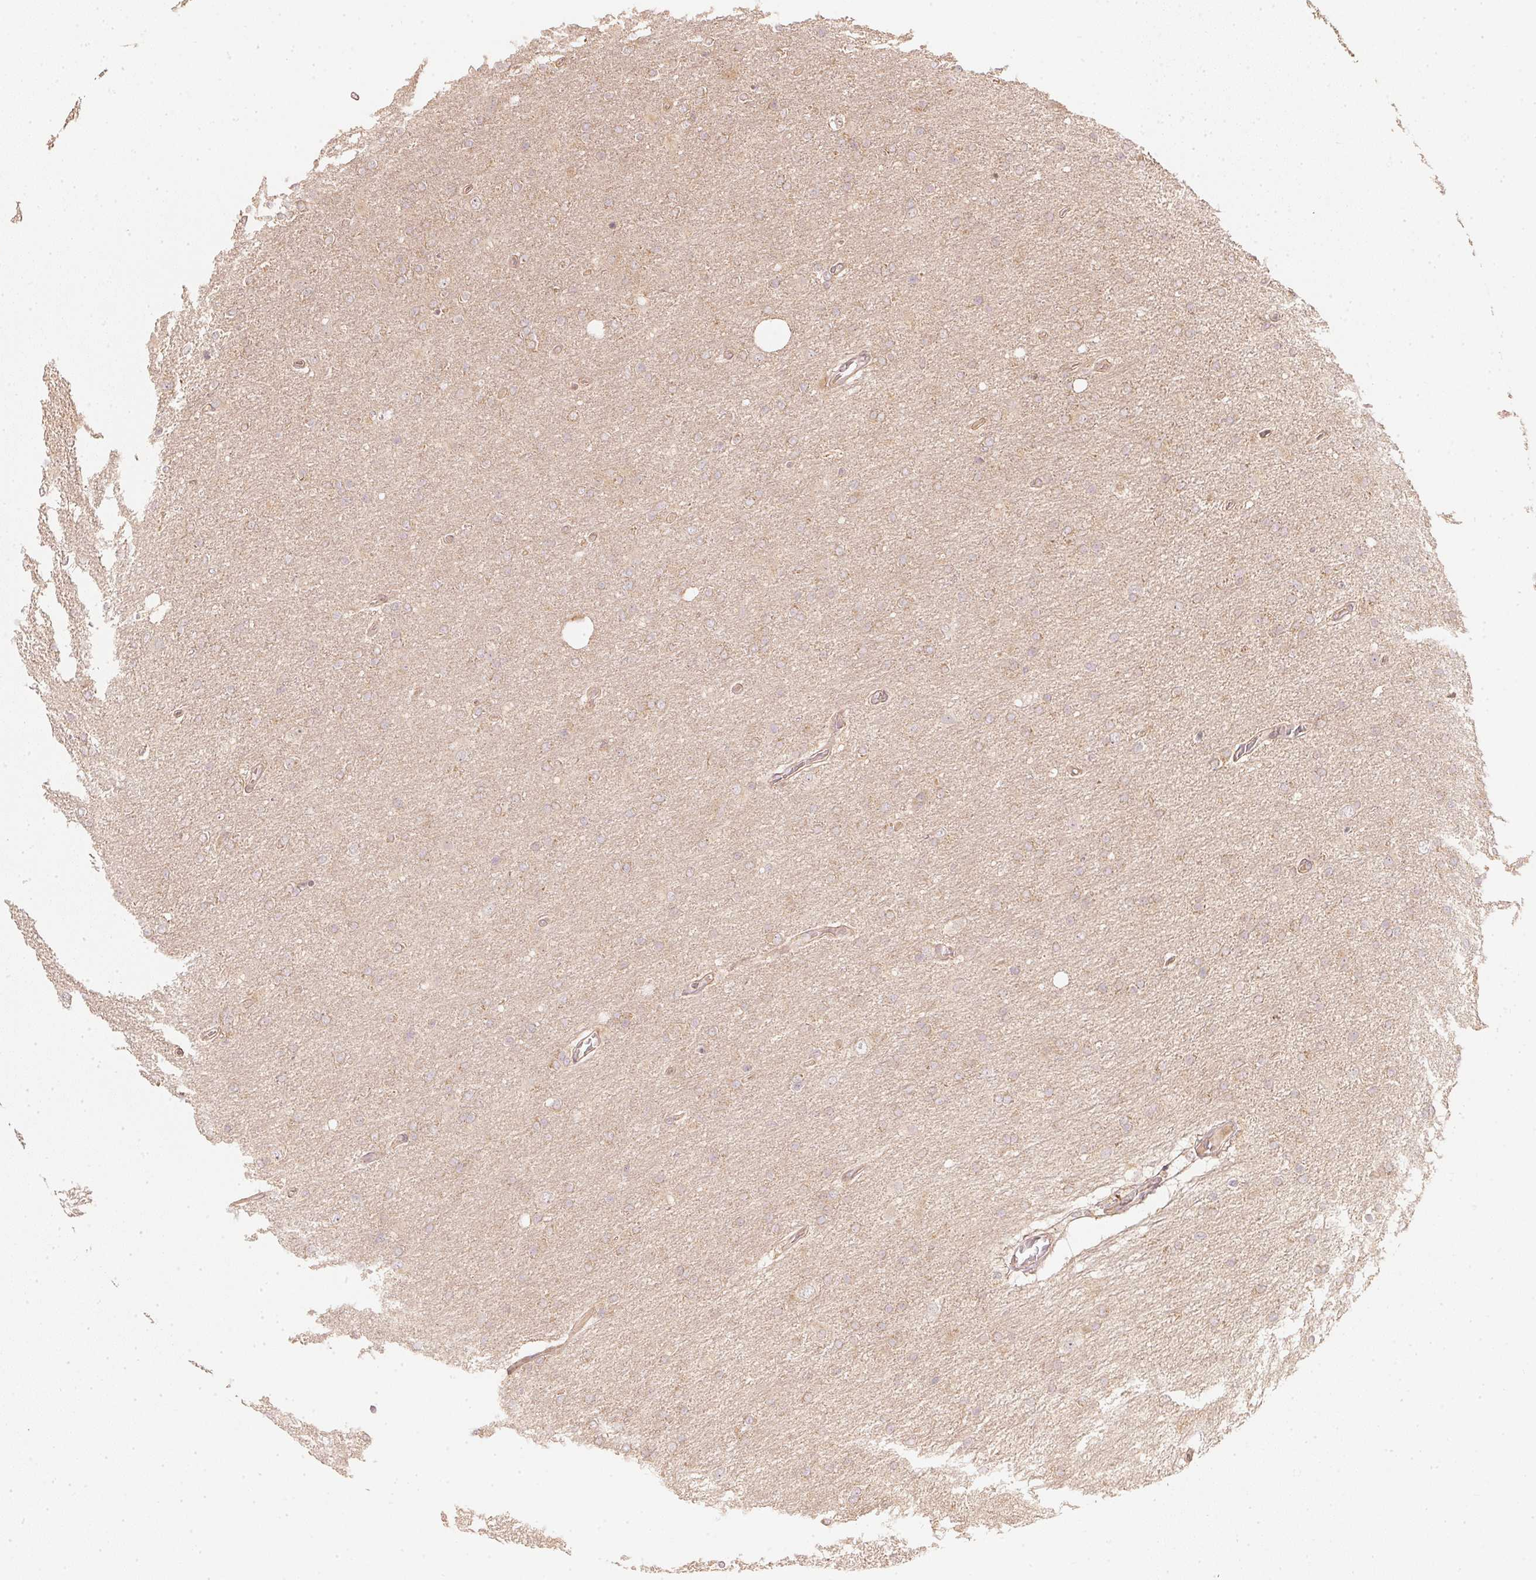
{"staining": {"intensity": "weak", "quantity": "<25%", "location": "cytoplasmic/membranous"}, "tissue": "glioma", "cell_type": "Tumor cells", "image_type": "cancer", "snomed": [{"axis": "morphology", "description": "Glioma, malignant, High grade"}, {"axis": "topography", "description": "Cerebral cortex"}], "caption": "IHC histopathology image of malignant glioma (high-grade) stained for a protein (brown), which exhibits no expression in tumor cells.", "gene": "WDR54", "patient": {"sex": "male", "age": 70}}